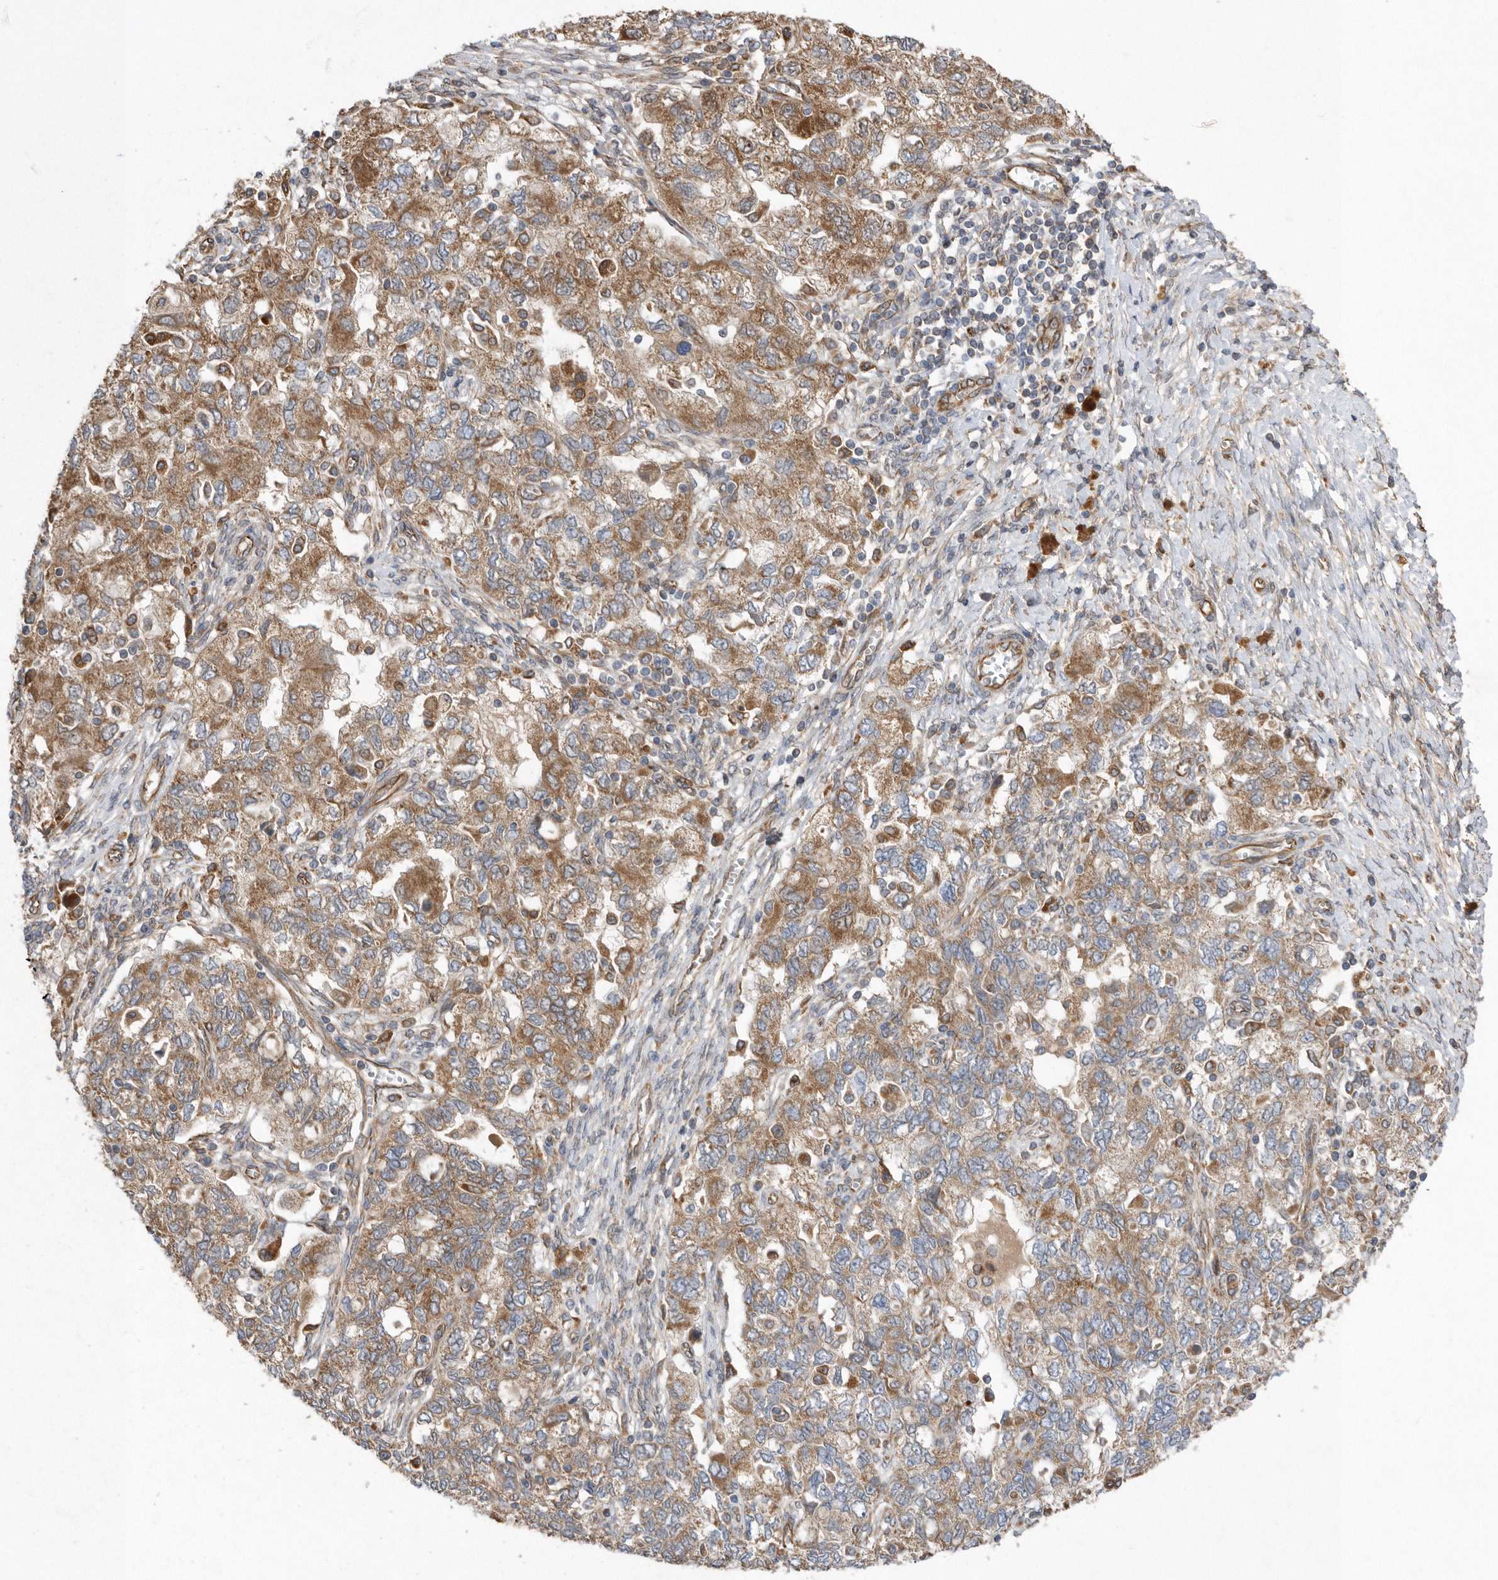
{"staining": {"intensity": "moderate", "quantity": ">75%", "location": "cytoplasmic/membranous"}, "tissue": "ovarian cancer", "cell_type": "Tumor cells", "image_type": "cancer", "snomed": [{"axis": "morphology", "description": "Carcinoma, NOS"}, {"axis": "morphology", "description": "Cystadenocarcinoma, serous, NOS"}, {"axis": "topography", "description": "Ovary"}], "caption": "Moderate cytoplasmic/membranous protein staining is appreciated in about >75% of tumor cells in ovarian cancer.", "gene": "PON2", "patient": {"sex": "female", "age": 69}}